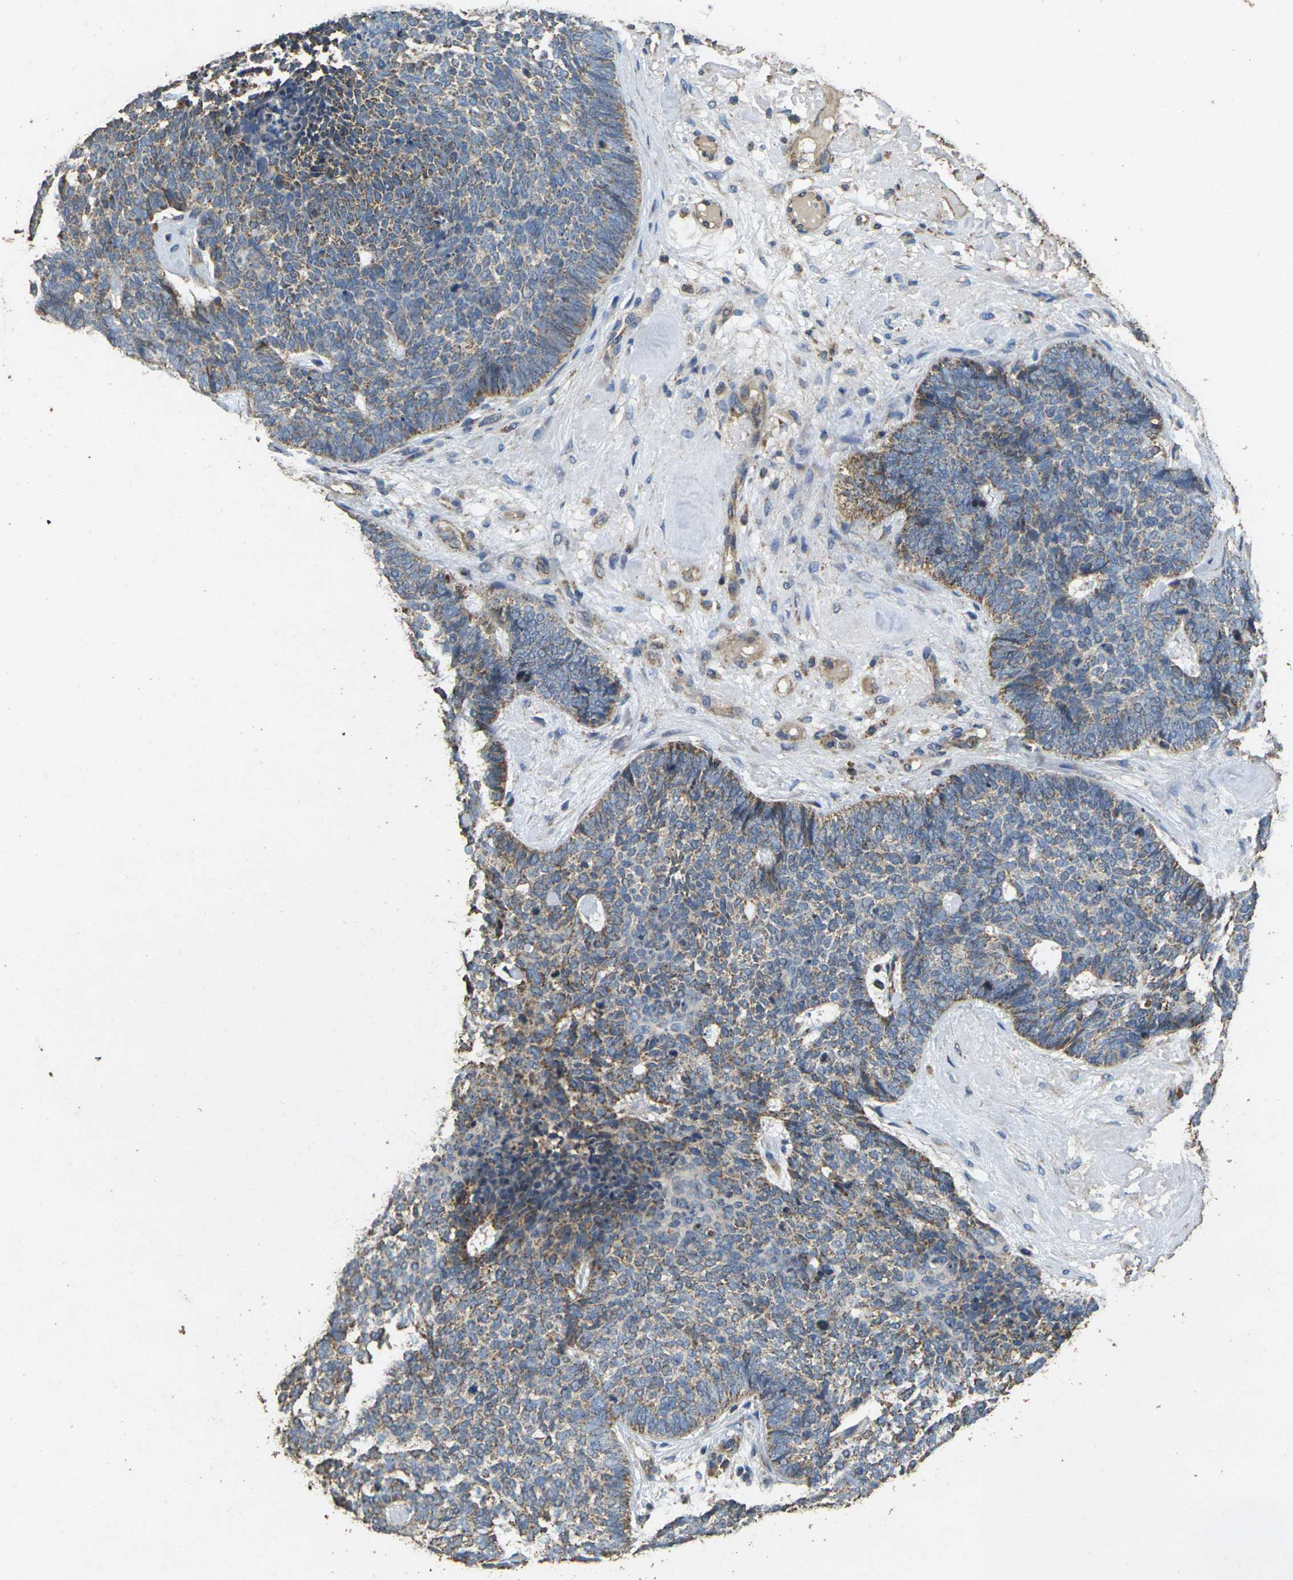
{"staining": {"intensity": "weak", "quantity": ">75%", "location": "cytoplasmic/membranous"}, "tissue": "skin cancer", "cell_type": "Tumor cells", "image_type": "cancer", "snomed": [{"axis": "morphology", "description": "Basal cell carcinoma"}, {"axis": "topography", "description": "Skin"}], "caption": "Skin cancer (basal cell carcinoma) tissue shows weak cytoplasmic/membranous staining in approximately >75% of tumor cells Immunohistochemistry (ihc) stains the protein in brown and the nuclei are stained blue.", "gene": "MAPK11", "patient": {"sex": "female", "age": 84}}